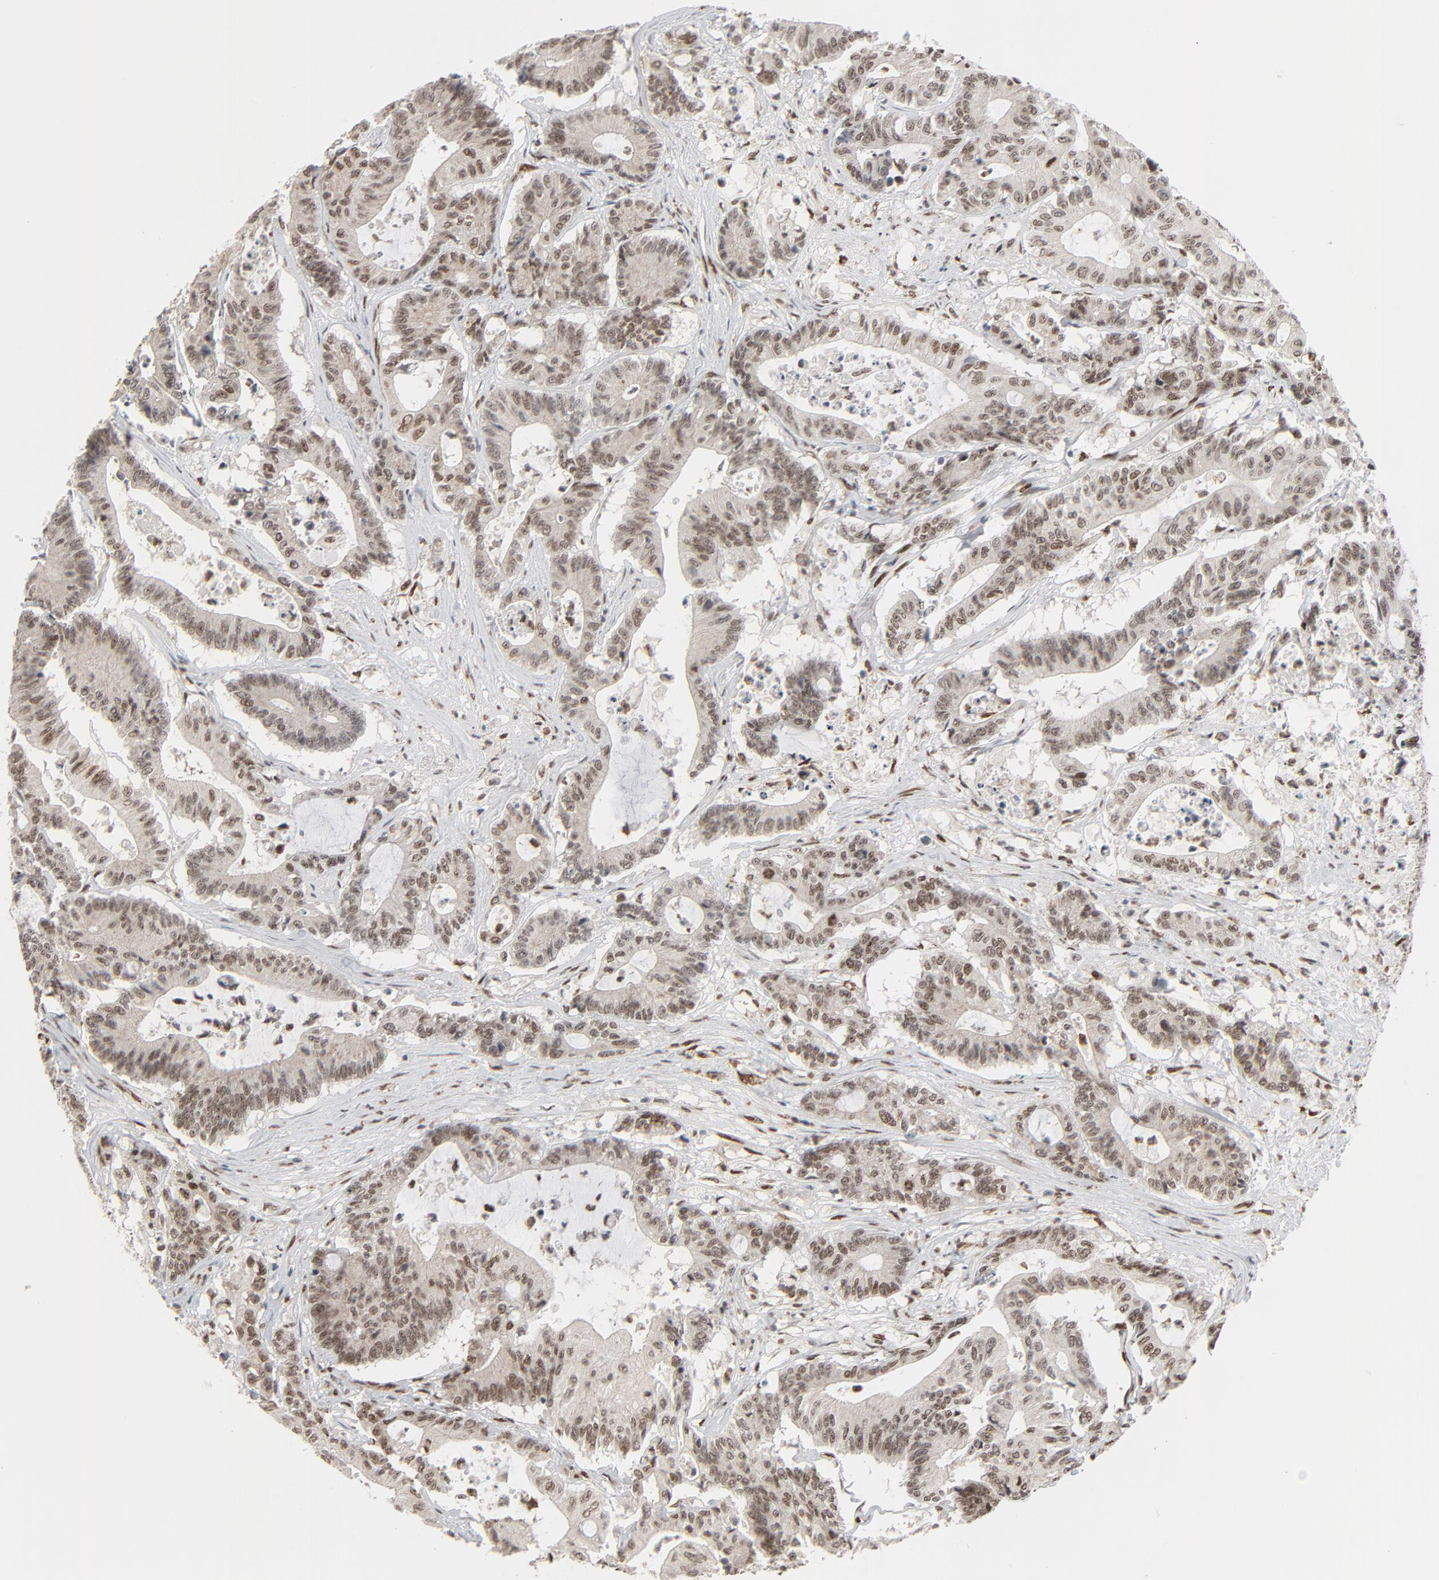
{"staining": {"intensity": "moderate", "quantity": ">75%", "location": "nuclear"}, "tissue": "colorectal cancer", "cell_type": "Tumor cells", "image_type": "cancer", "snomed": [{"axis": "morphology", "description": "Adenocarcinoma, NOS"}, {"axis": "topography", "description": "Colon"}], "caption": "Immunohistochemistry (IHC) (DAB (3,3'-diaminobenzidine)) staining of human colorectal cancer exhibits moderate nuclear protein positivity in about >75% of tumor cells. (DAB (3,3'-diaminobenzidine) IHC, brown staining for protein, blue staining for nuclei).", "gene": "CUX1", "patient": {"sex": "female", "age": 84}}